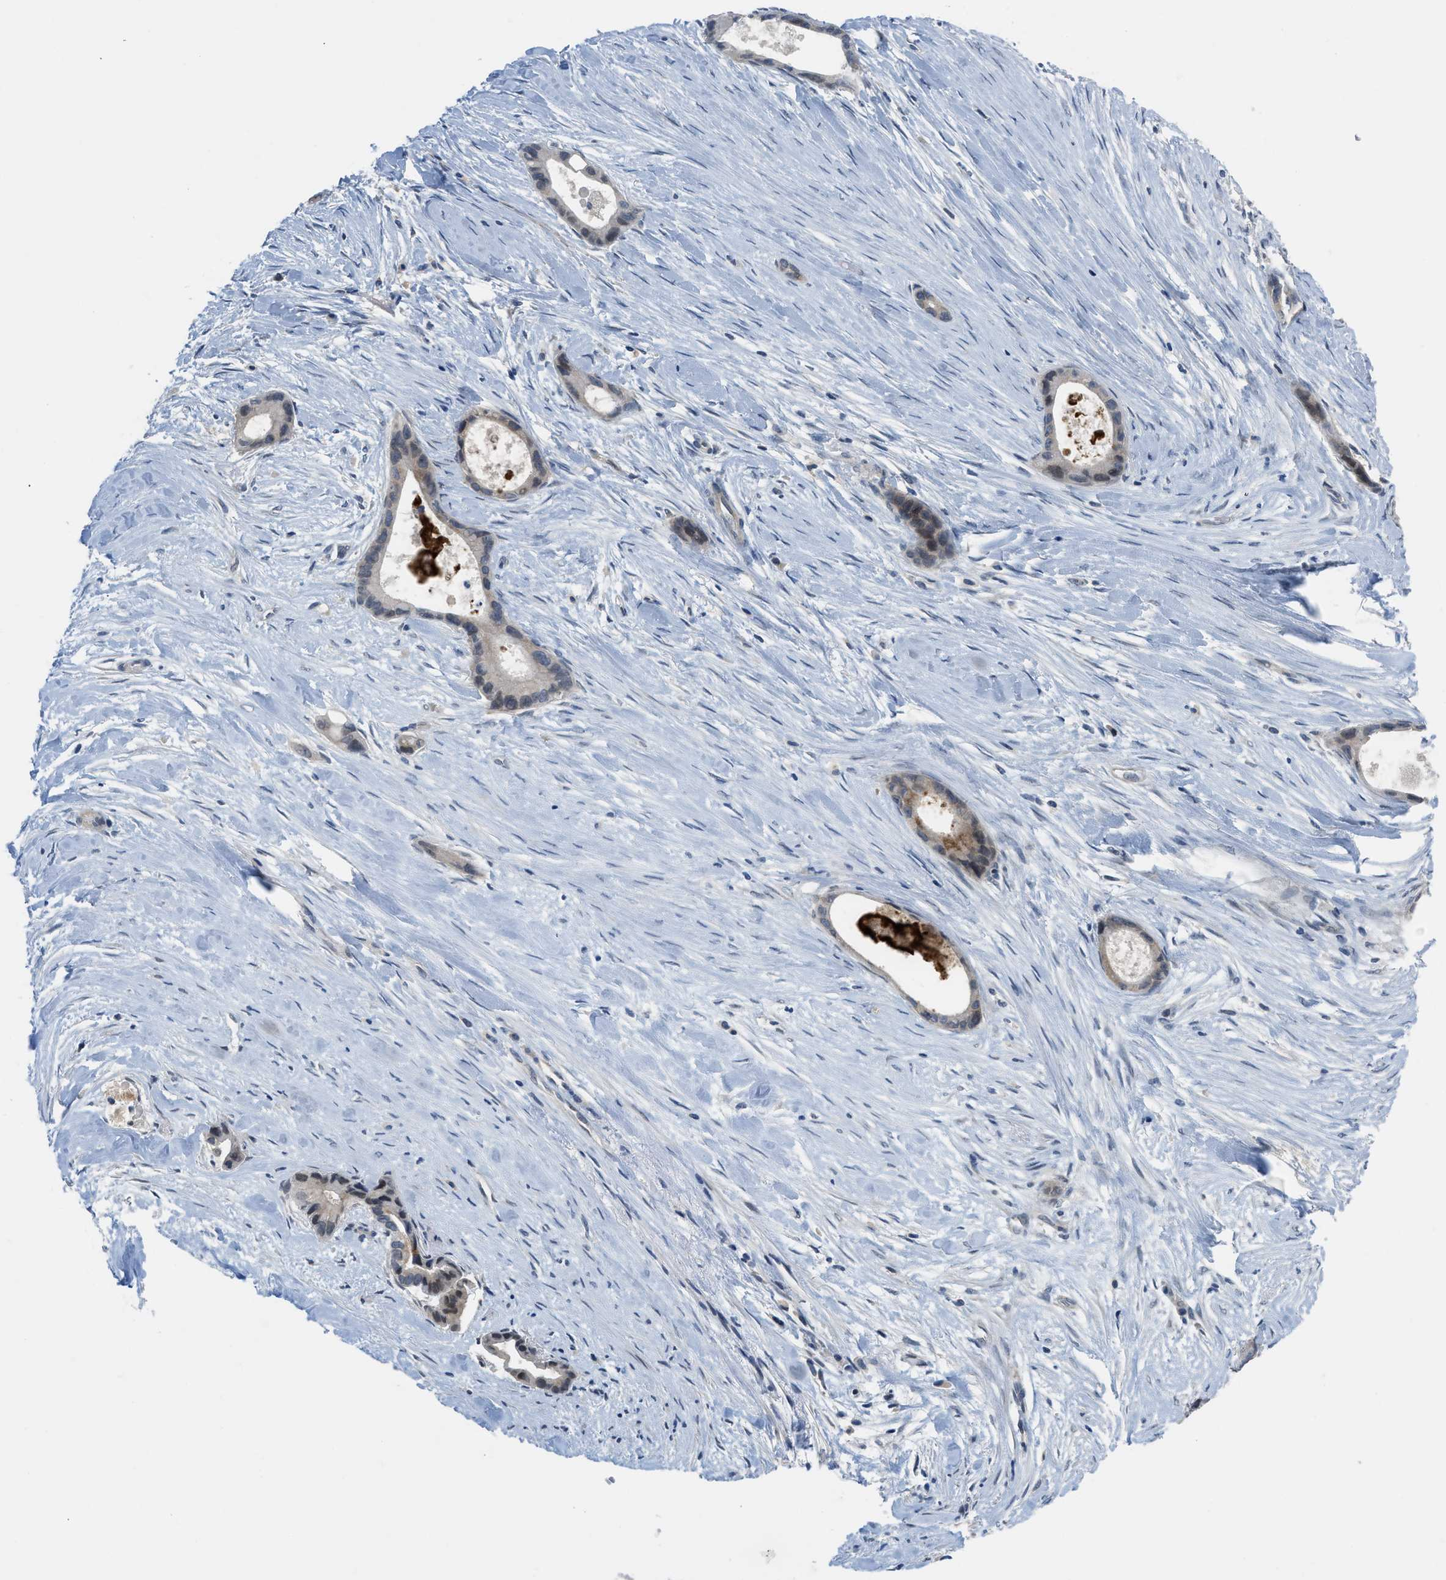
{"staining": {"intensity": "negative", "quantity": "none", "location": "none"}, "tissue": "liver cancer", "cell_type": "Tumor cells", "image_type": "cancer", "snomed": [{"axis": "morphology", "description": "Cholangiocarcinoma"}, {"axis": "topography", "description": "Liver"}], "caption": "Liver cancer was stained to show a protein in brown. There is no significant staining in tumor cells. (Brightfield microscopy of DAB (3,3'-diaminobenzidine) IHC at high magnification).", "gene": "TNFAIP1", "patient": {"sex": "female", "age": 55}}